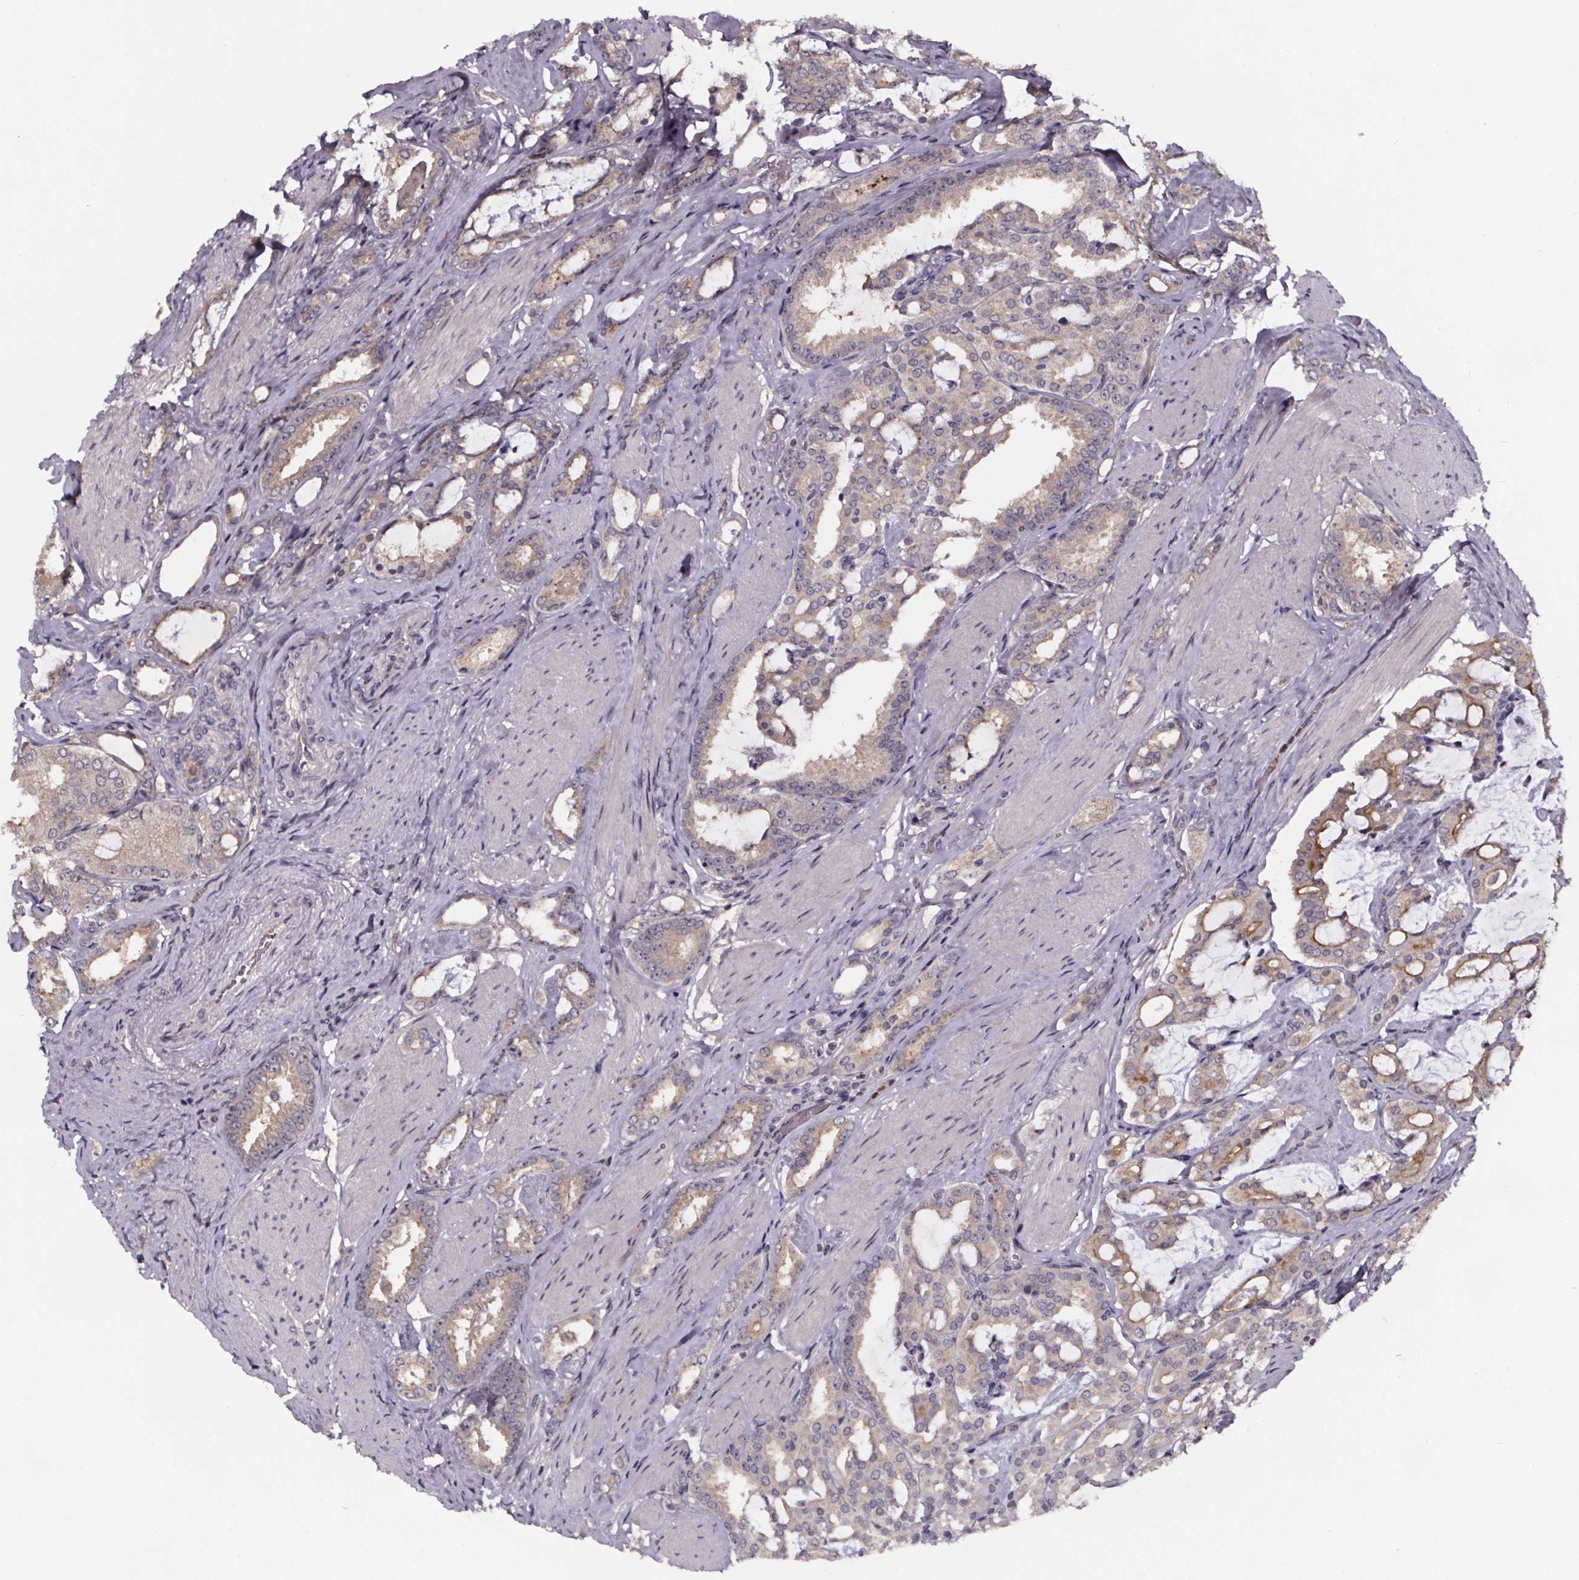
{"staining": {"intensity": "moderate", "quantity": "25%-75%", "location": "cytoplasmic/membranous"}, "tissue": "prostate cancer", "cell_type": "Tumor cells", "image_type": "cancer", "snomed": [{"axis": "morphology", "description": "Adenocarcinoma, High grade"}, {"axis": "topography", "description": "Prostate"}], "caption": "Immunohistochemical staining of prostate high-grade adenocarcinoma reveals moderate cytoplasmic/membranous protein staining in approximately 25%-75% of tumor cells.", "gene": "SMIM1", "patient": {"sex": "male", "age": 63}}